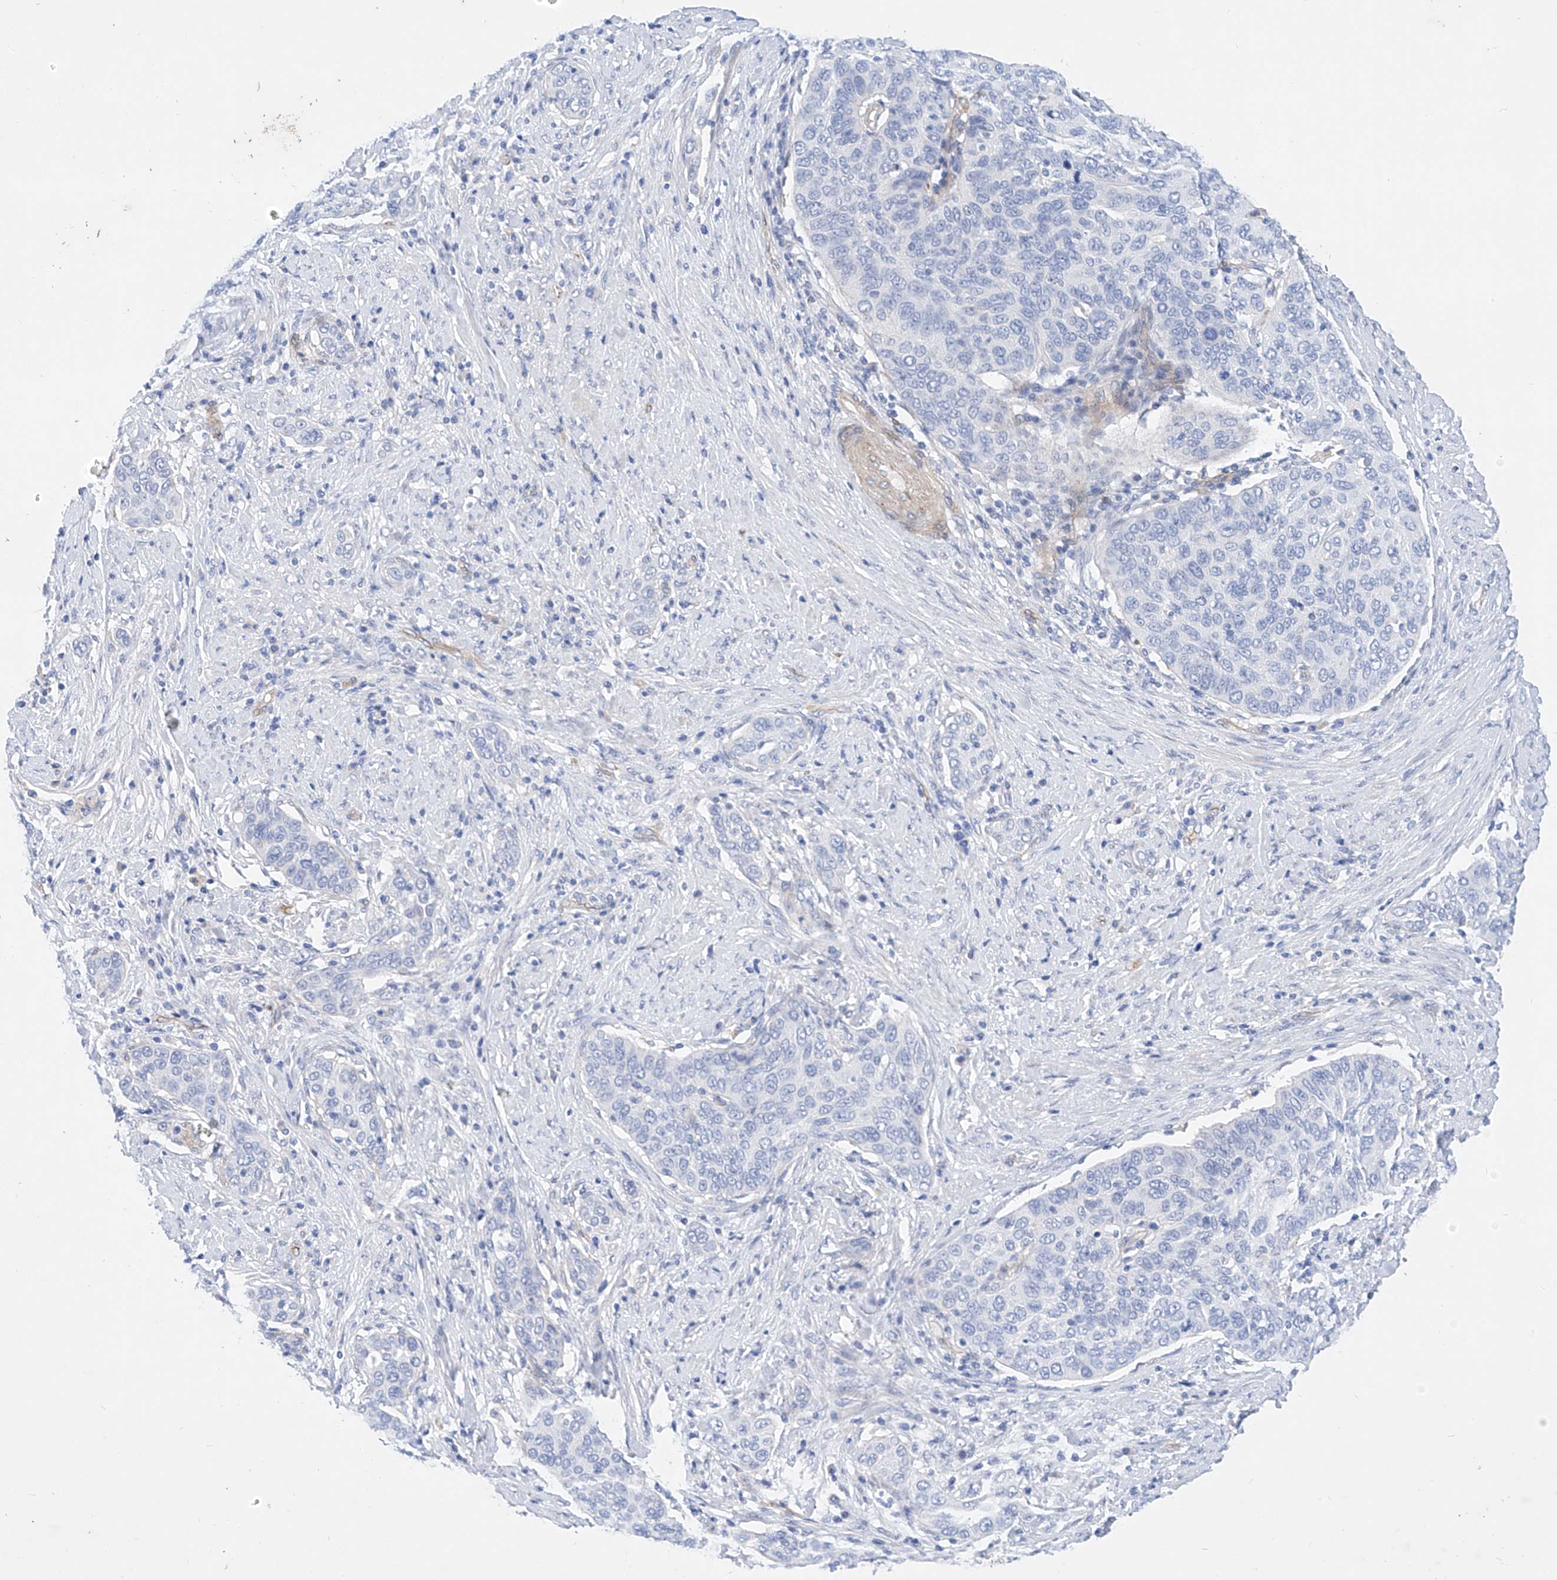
{"staining": {"intensity": "negative", "quantity": "none", "location": "none"}, "tissue": "cervical cancer", "cell_type": "Tumor cells", "image_type": "cancer", "snomed": [{"axis": "morphology", "description": "Squamous cell carcinoma, NOS"}, {"axis": "topography", "description": "Cervix"}], "caption": "A micrograph of squamous cell carcinoma (cervical) stained for a protein shows no brown staining in tumor cells.", "gene": "SBSPON", "patient": {"sex": "female", "age": 60}}